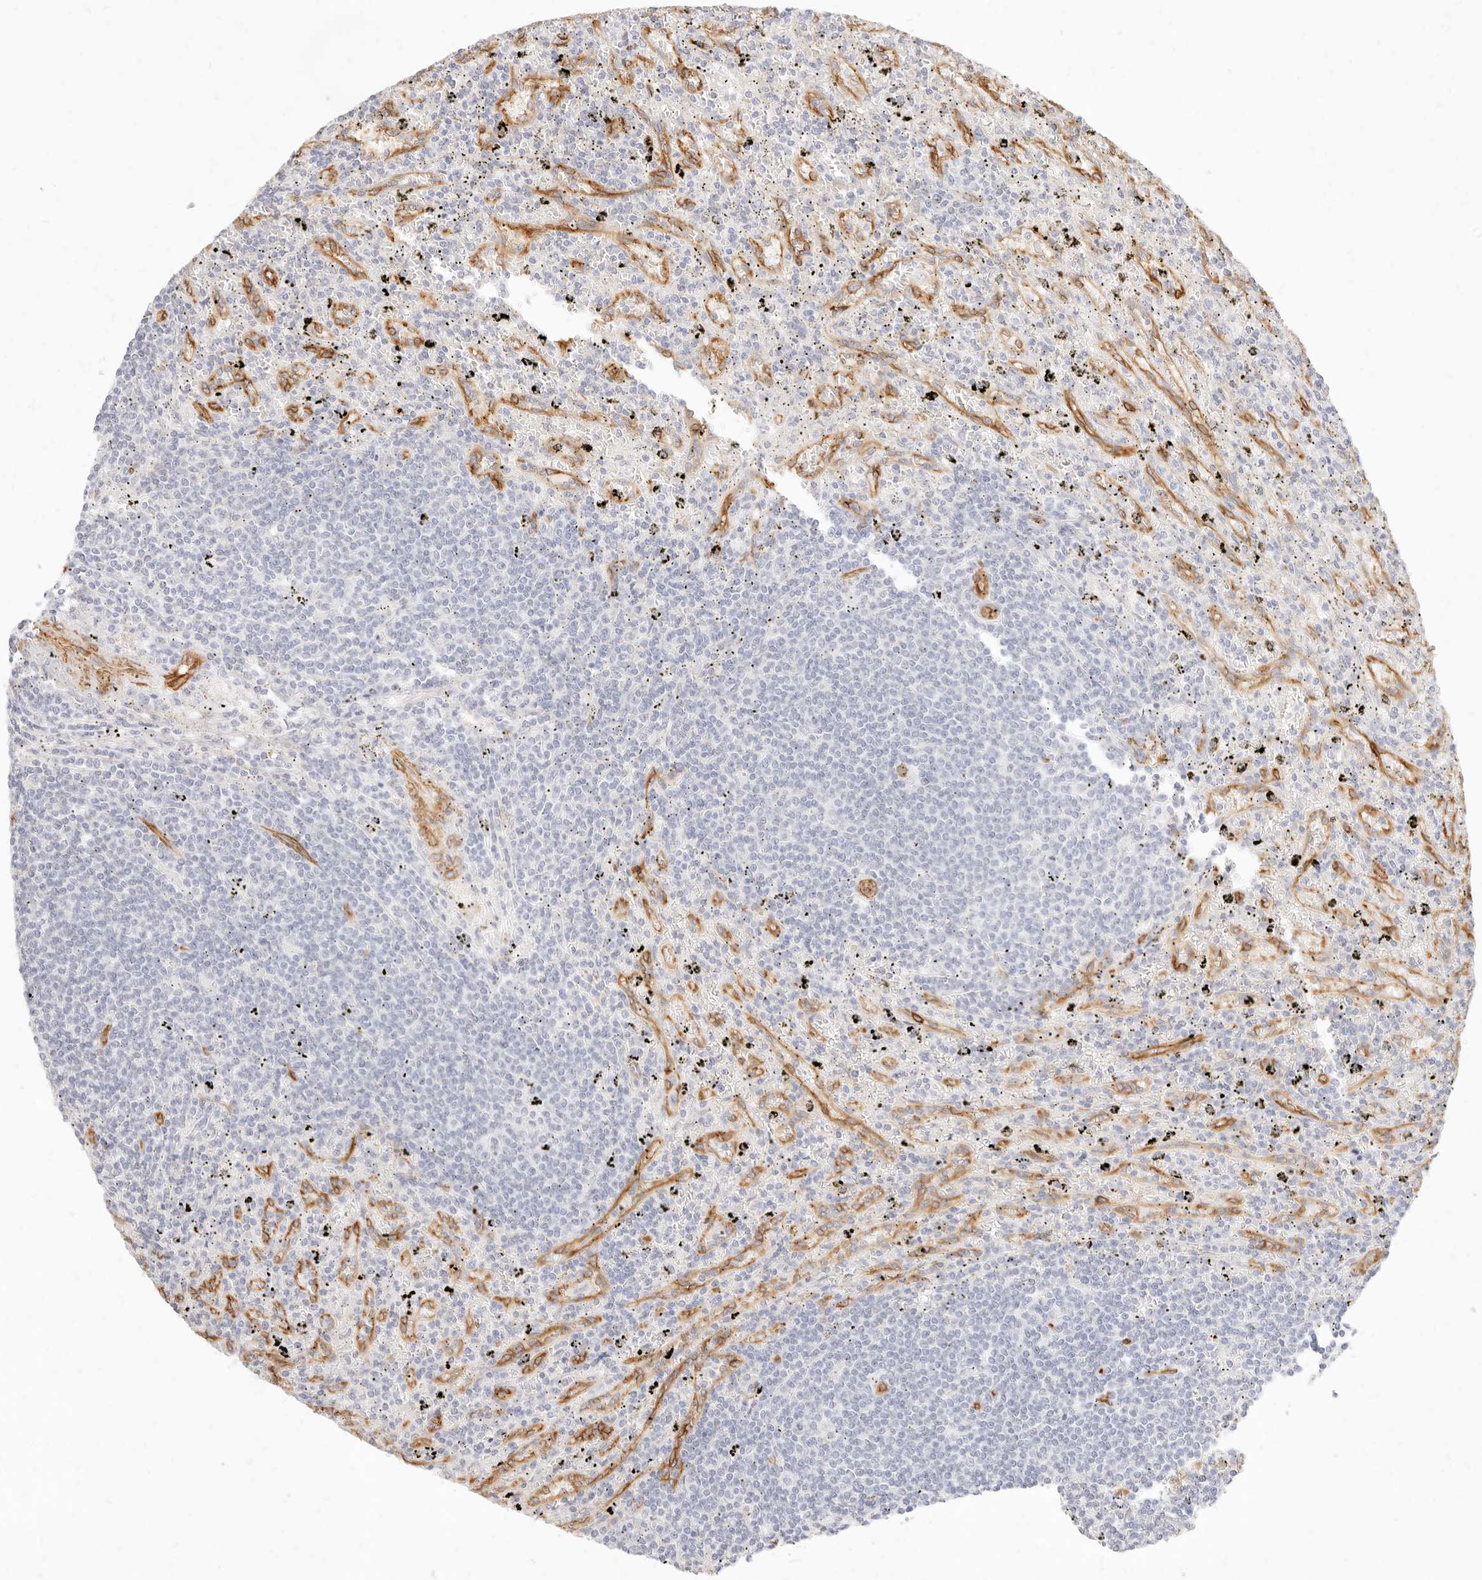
{"staining": {"intensity": "negative", "quantity": "none", "location": "none"}, "tissue": "lymphoma", "cell_type": "Tumor cells", "image_type": "cancer", "snomed": [{"axis": "morphology", "description": "Malignant lymphoma, non-Hodgkin's type, Low grade"}, {"axis": "topography", "description": "Spleen"}], "caption": "A high-resolution micrograph shows immunohistochemistry (IHC) staining of malignant lymphoma, non-Hodgkin's type (low-grade), which shows no significant positivity in tumor cells.", "gene": "NUS1", "patient": {"sex": "male", "age": 76}}